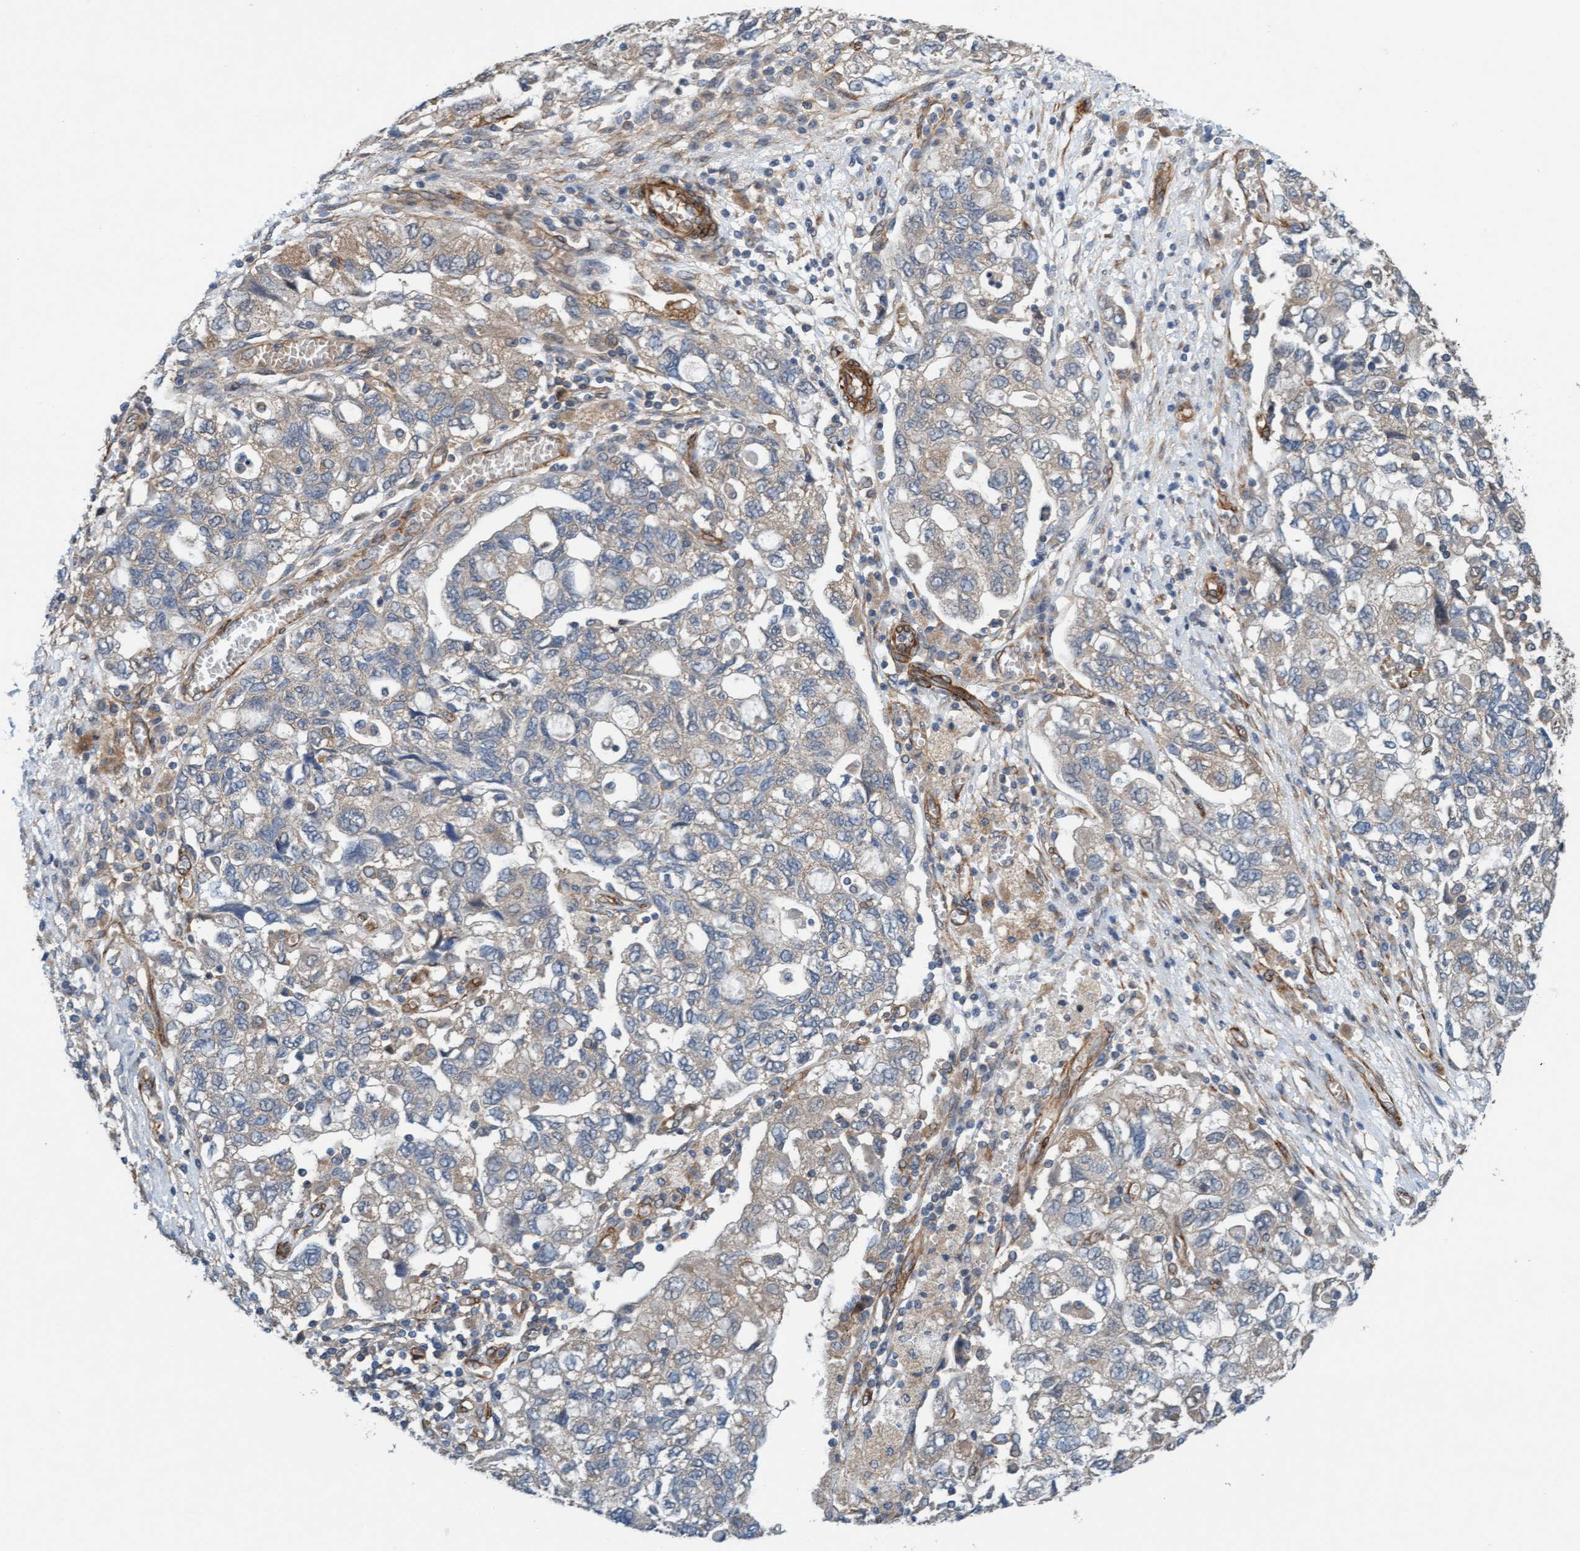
{"staining": {"intensity": "moderate", "quantity": "25%-75%", "location": "cytoplasmic/membranous"}, "tissue": "ovarian cancer", "cell_type": "Tumor cells", "image_type": "cancer", "snomed": [{"axis": "morphology", "description": "Carcinoma, NOS"}, {"axis": "morphology", "description": "Cystadenocarcinoma, serous, NOS"}, {"axis": "topography", "description": "Ovary"}], "caption": "This is an image of immunohistochemistry (IHC) staining of ovarian cancer, which shows moderate expression in the cytoplasmic/membranous of tumor cells.", "gene": "FMNL3", "patient": {"sex": "female", "age": 69}}